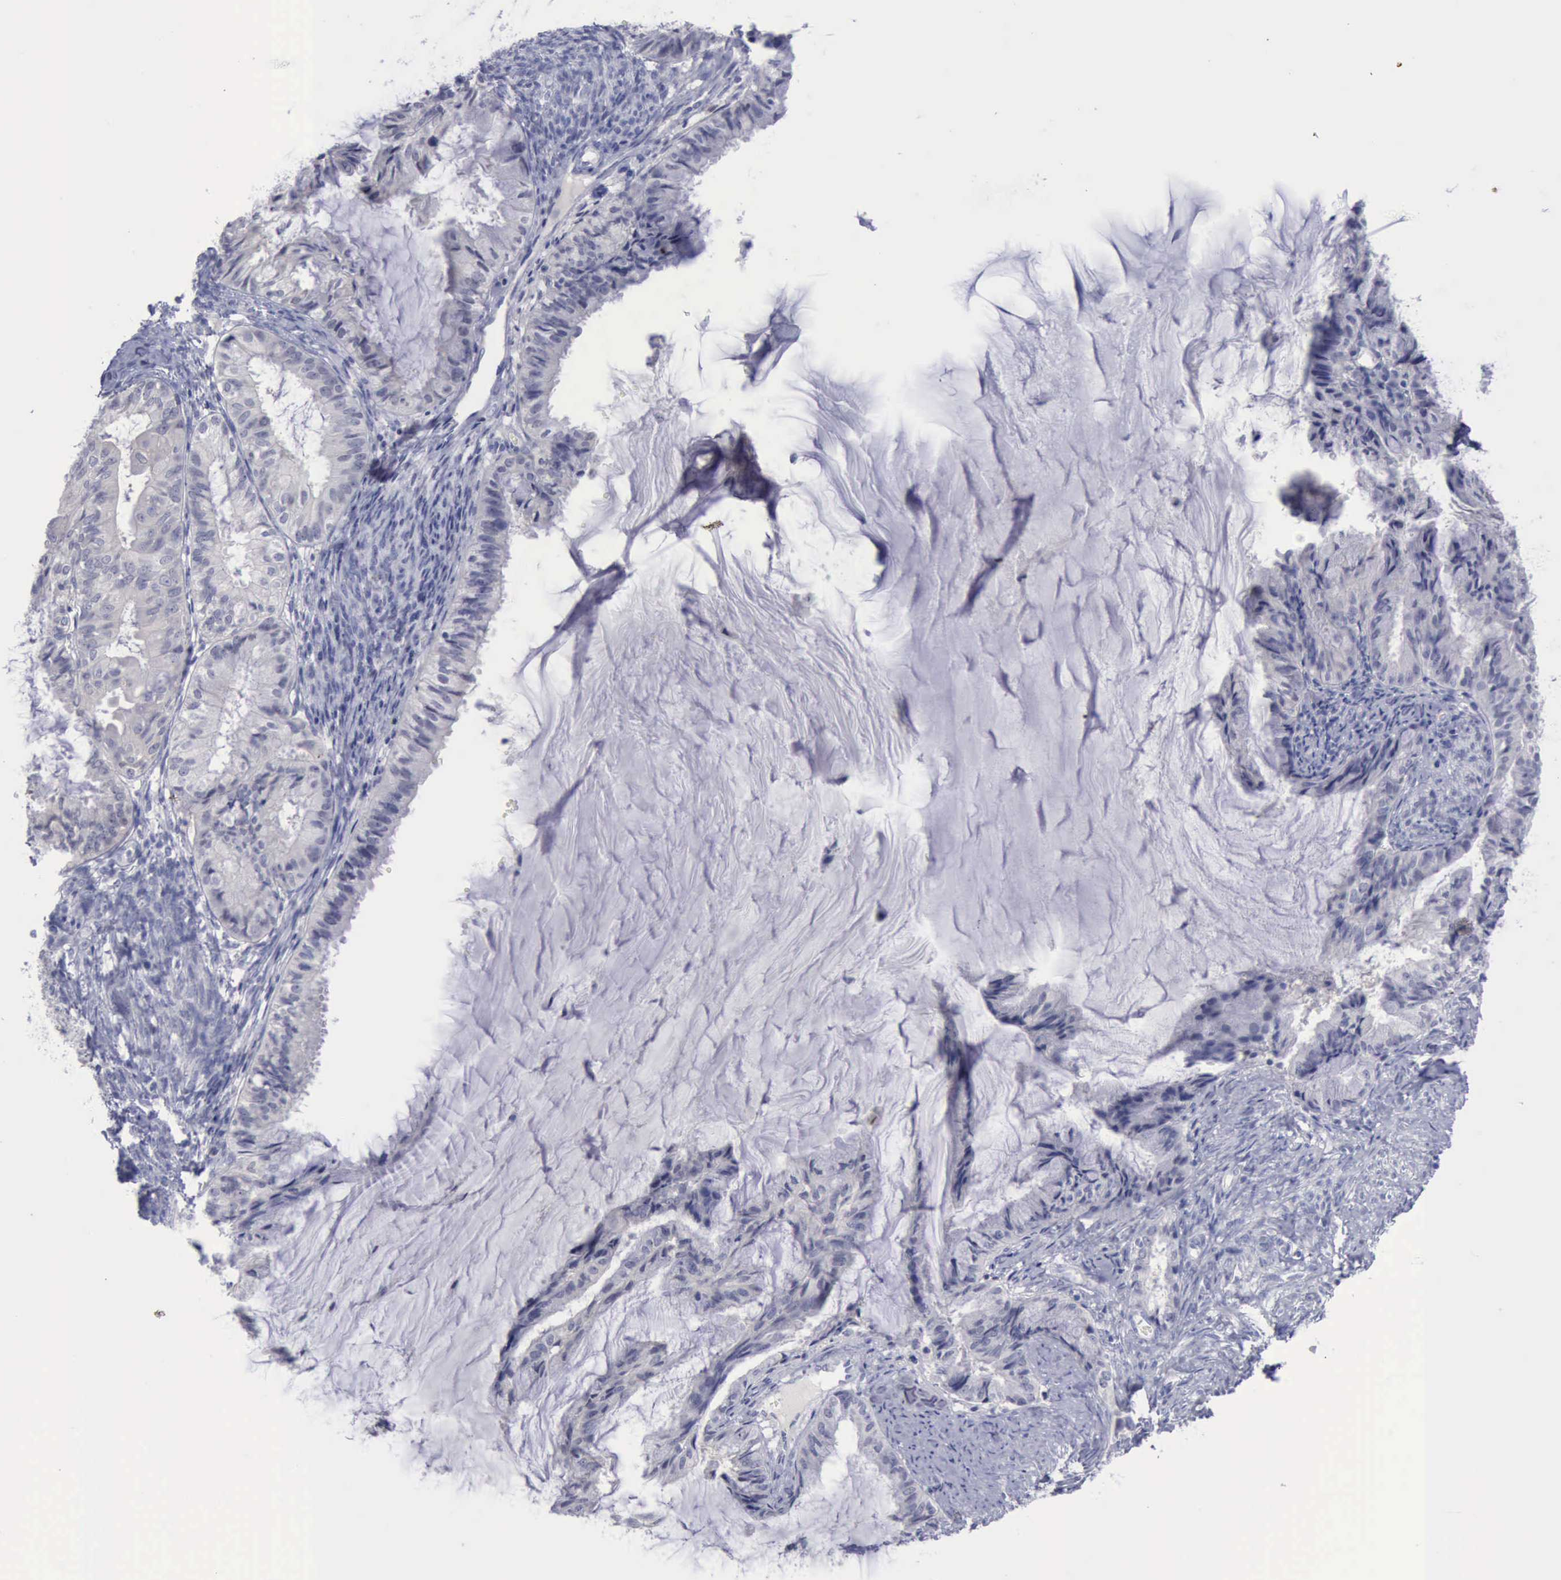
{"staining": {"intensity": "negative", "quantity": "none", "location": "none"}, "tissue": "endometrial cancer", "cell_type": "Tumor cells", "image_type": "cancer", "snomed": [{"axis": "morphology", "description": "Adenocarcinoma, NOS"}, {"axis": "topography", "description": "Endometrium"}], "caption": "DAB immunohistochemical staining of endometrial adenocarcinoma displays no significant expression in tumor cells.", "gene": "SATB2", "patient": {"sex": "female", "age": 86}}